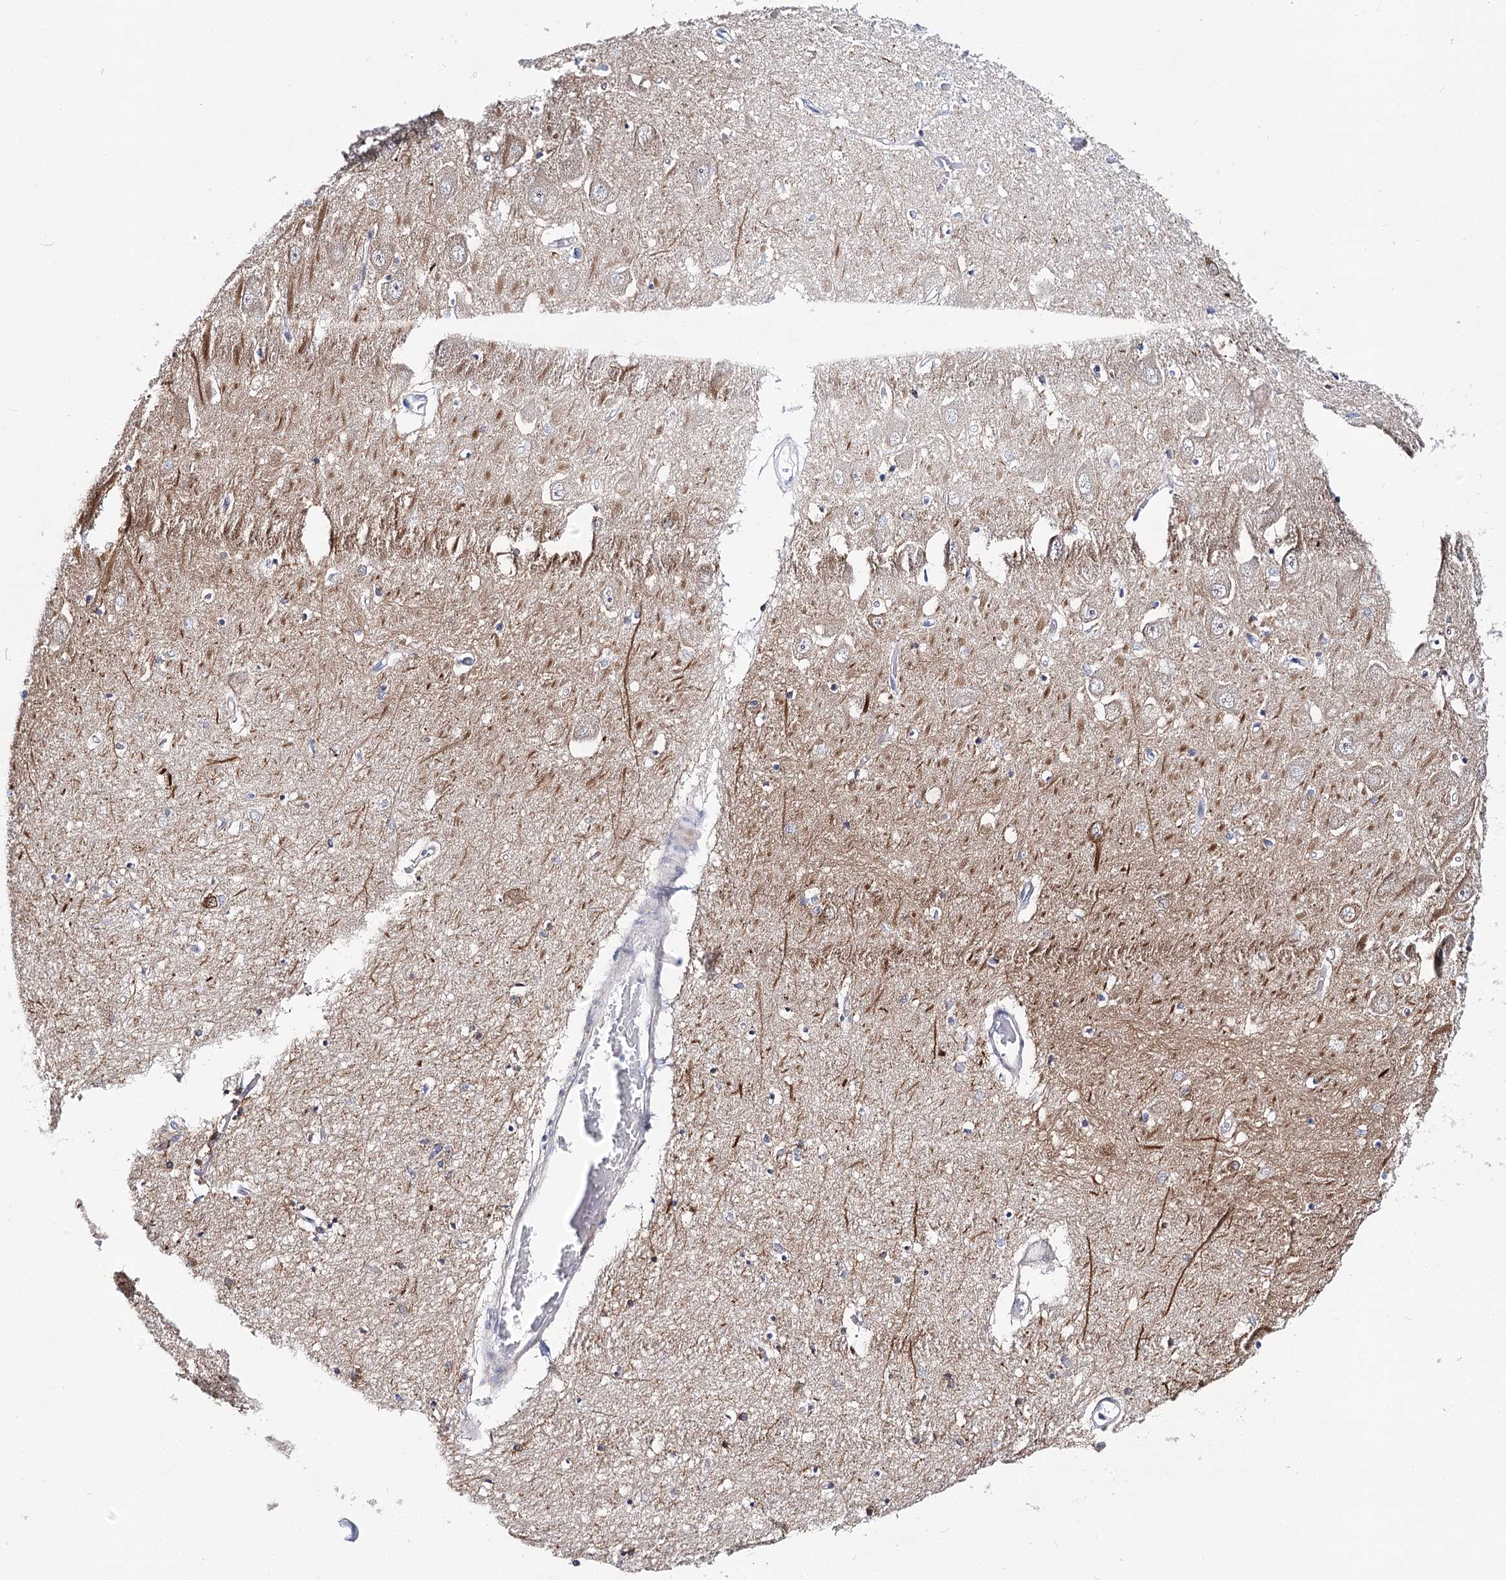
{"staining": {"intensity": "weak", "quantity": "<25%", "location": "cytoplasmic/membranous"}, "tissue": "hippocampus", "cell_type": "Glial cells", "image_type": "normal", "snomed": [{"axis": "morphology", "description": "Normal tissue, NOS"}, {"axis": "topography", "description": "Hippocampus"}], "caption": "Immunohistochemistry micrograph of normal hippocampus: human hippocampus stained with DAB displays no significant protein staining in glial cells. The staining is performed using DAB brown chromogen with nuclei counter-stained in using hematoxylin.", "gene": "TEX12", "patient": {"sex": "male", "age": 70}}